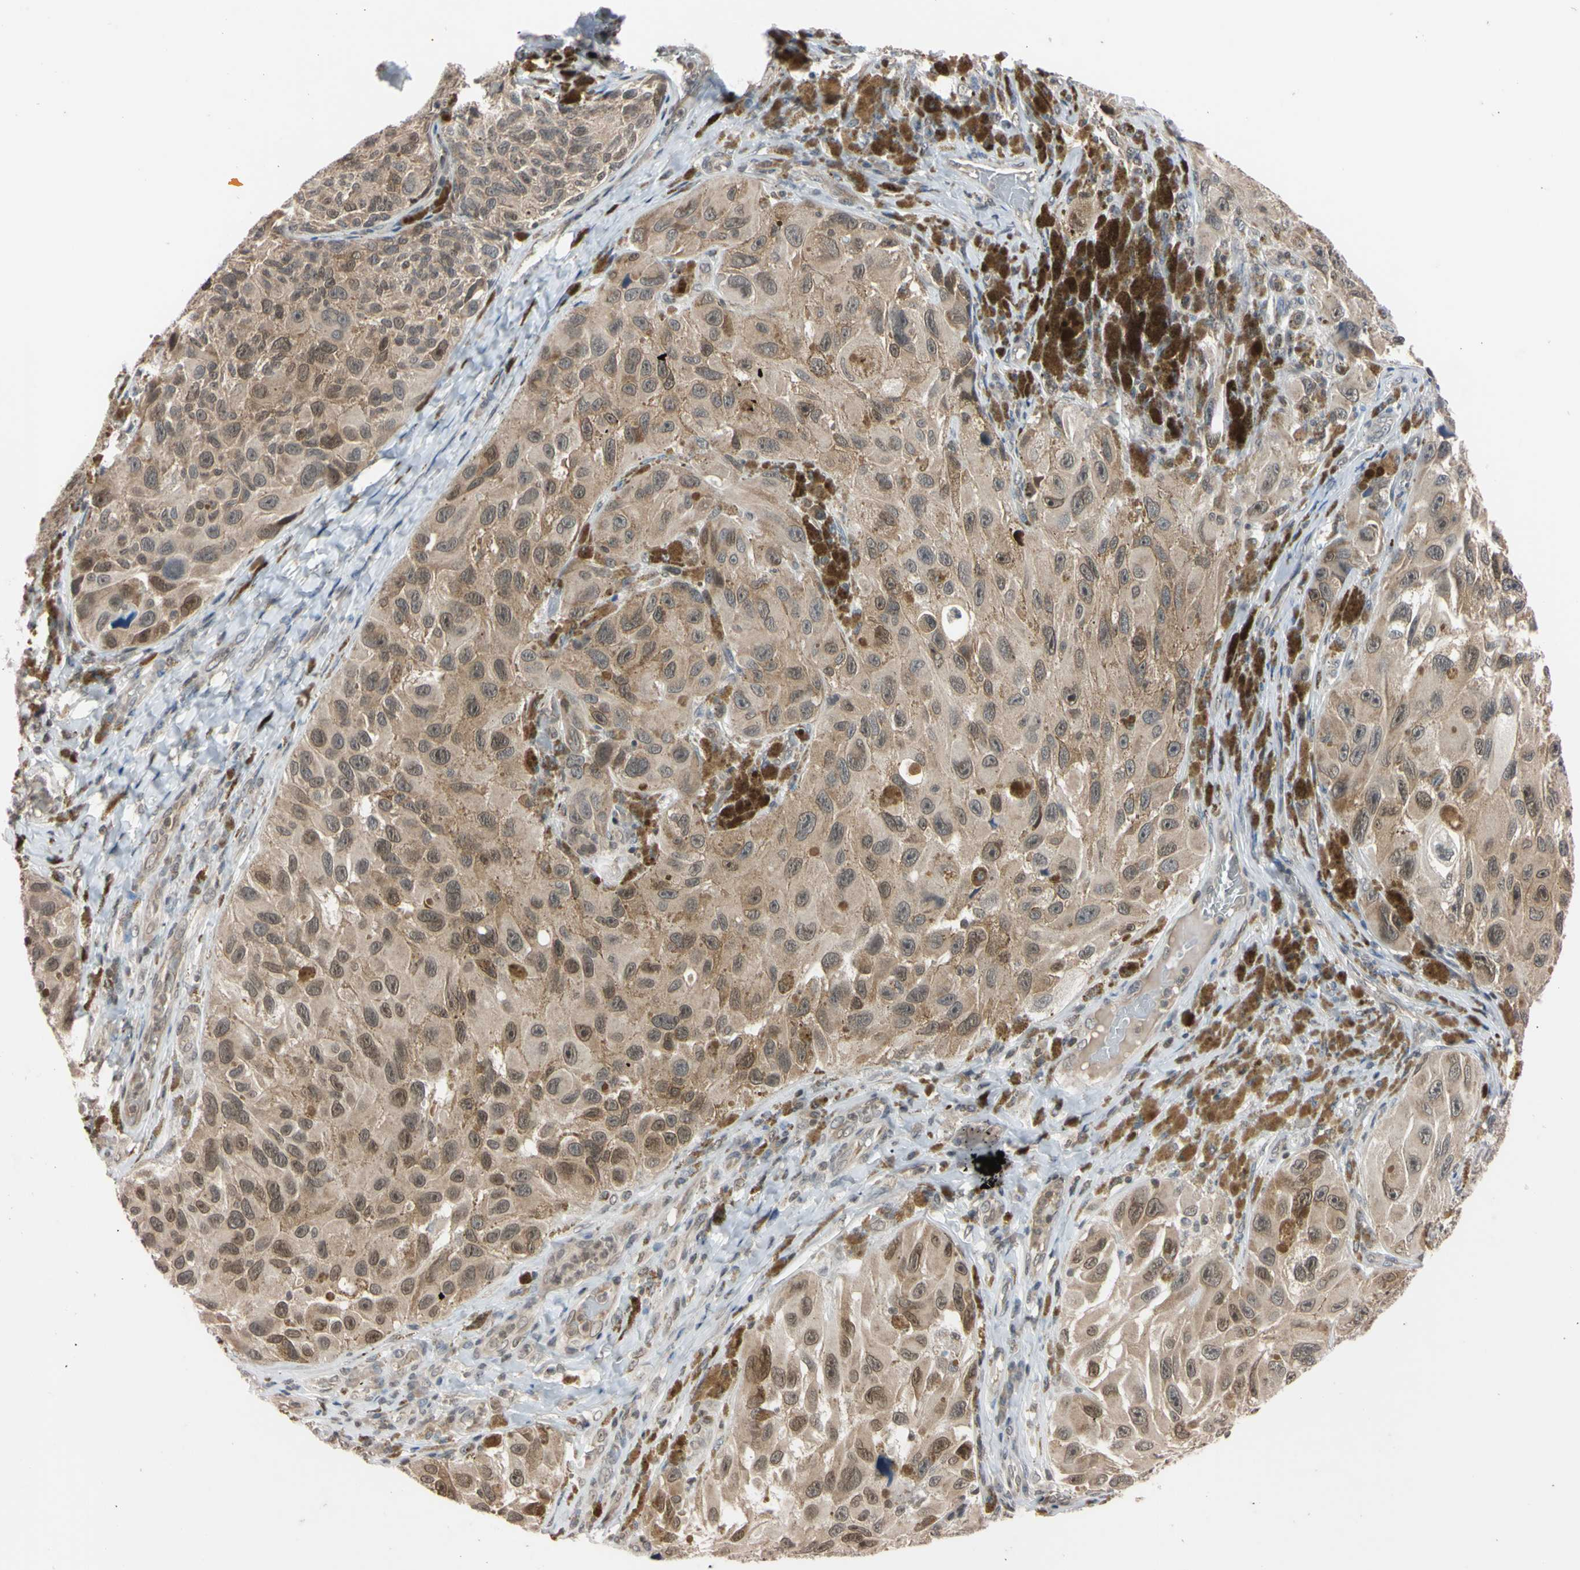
{"staining": {"intensity": "weak", "quantity": ">75%", "location": "cytoplasmic/membranous"}, "tissue": "melanoma", "cell_type": "Tumor cells", "image_type": "cancer", "snomed": [{"axis": "morphology", "description": "Malignant melanoma, NOS"}, {"axis": "topography", "description": "Skin"}], "caption": "IHC micrograph of malignant melanoma stained for a protein (brown), which reveals low levels of weak cytoplasmic/membranous expression in approximately >75% of tumor cells.", "gene": "UBE2I", "patient": {"sex": "female", "age": 73}}